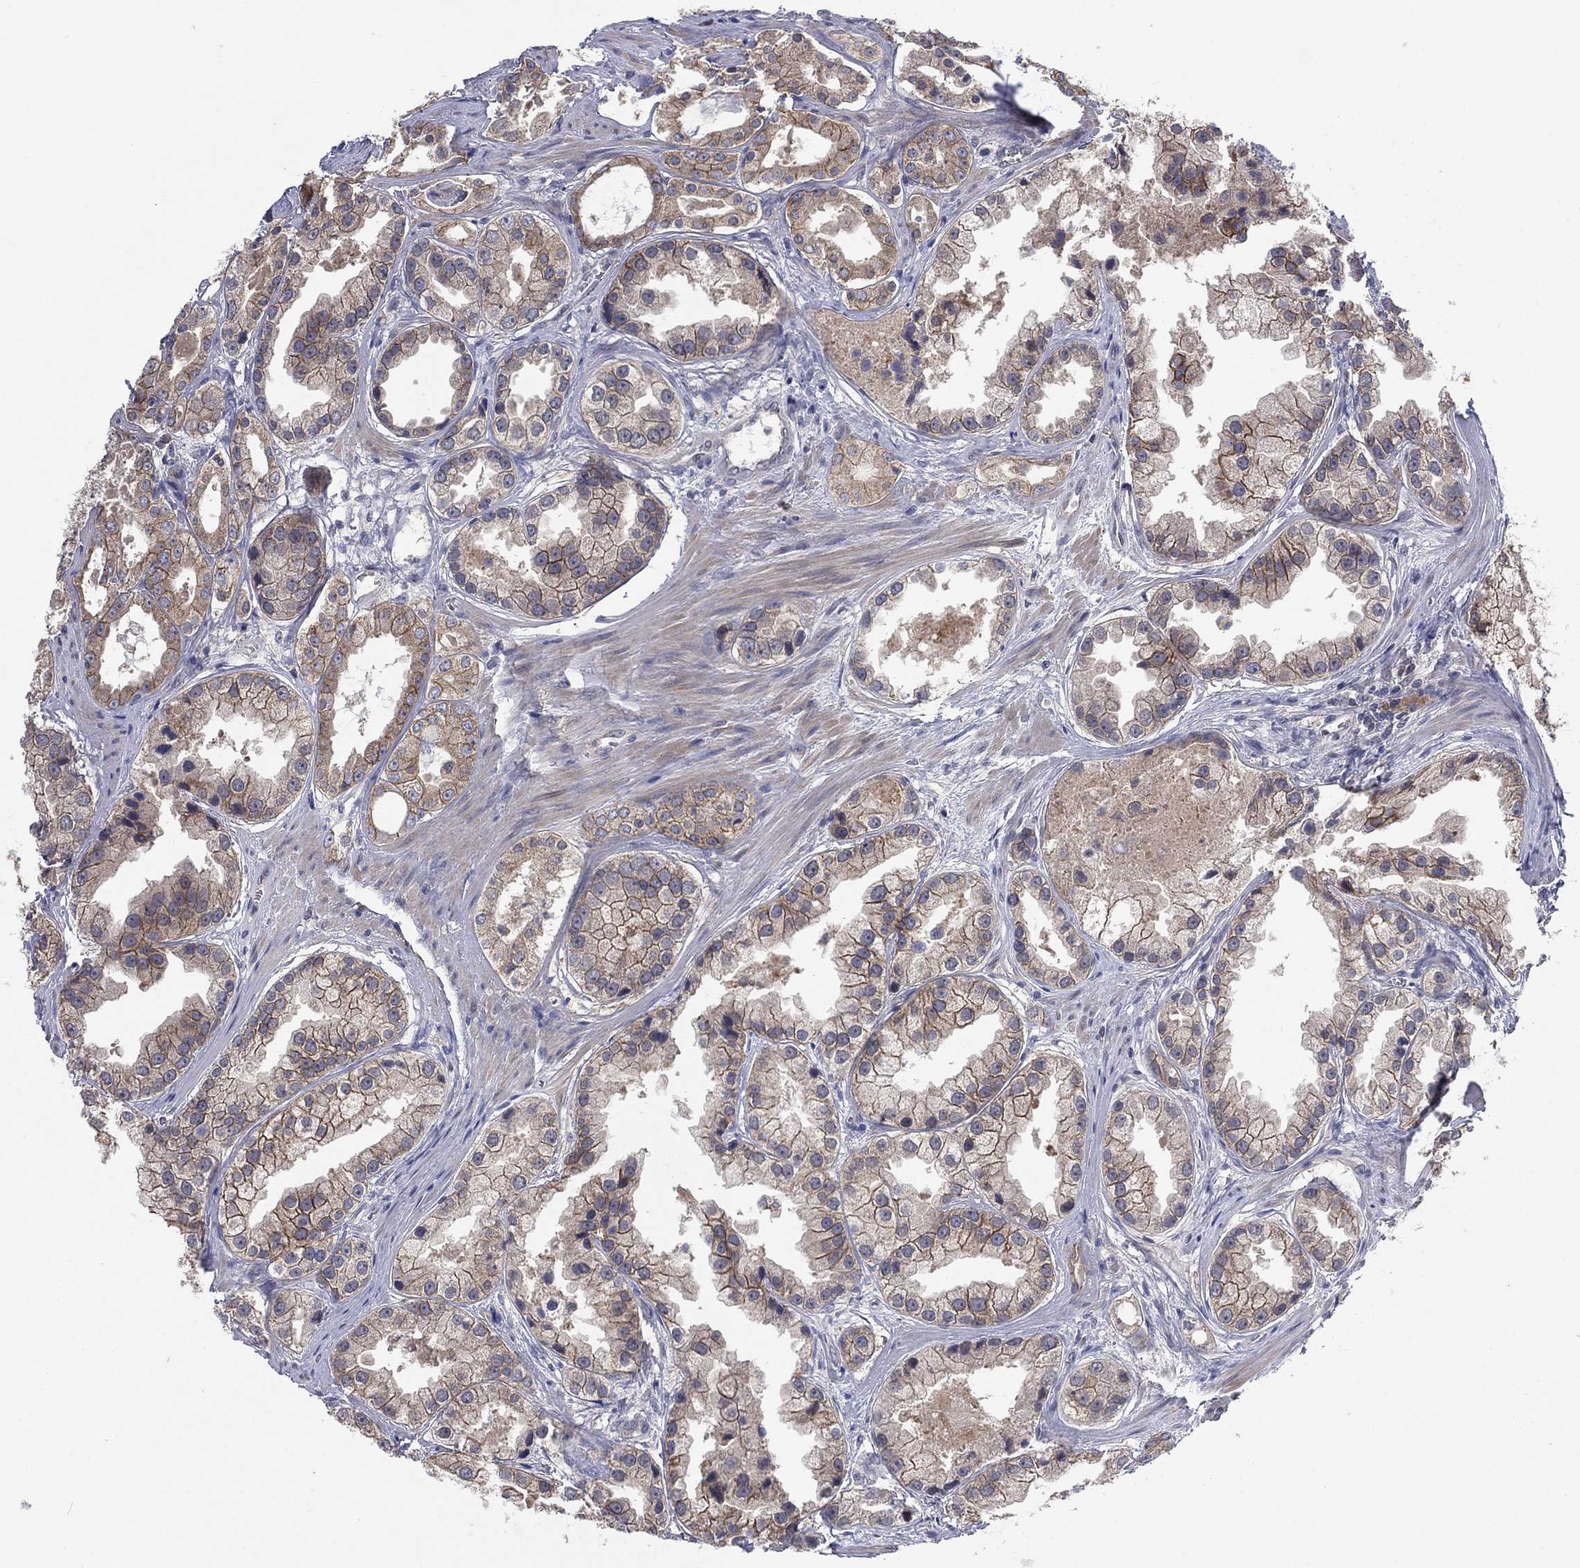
{"staining": {"intensity": "moderate", "quantity": "25%-75%", "location": "cytoplasmic/membranous"}, "tissue": "prostate cancer", "cell_type": "Tumor cells", "image_type": "cancer", "snomed": [{"axis": "morphology", "description": "Adenocarcinoma, NOS"}, {"axis": "topography", "description": "Prostate"}], "caption": "Immunohistochemistry image of neoplastic tissue: adenocarcinoma (prostate) stained using immunohistochemistry (IHC) reveals medium levels of moderate protein expression localized specifically in the cytoplasmic/membranous of tumor cells, appearing as a cytoplasmic/membranous brown color.", "gene": "MPP7", "patient": {"sex": "male", "age": 61}}